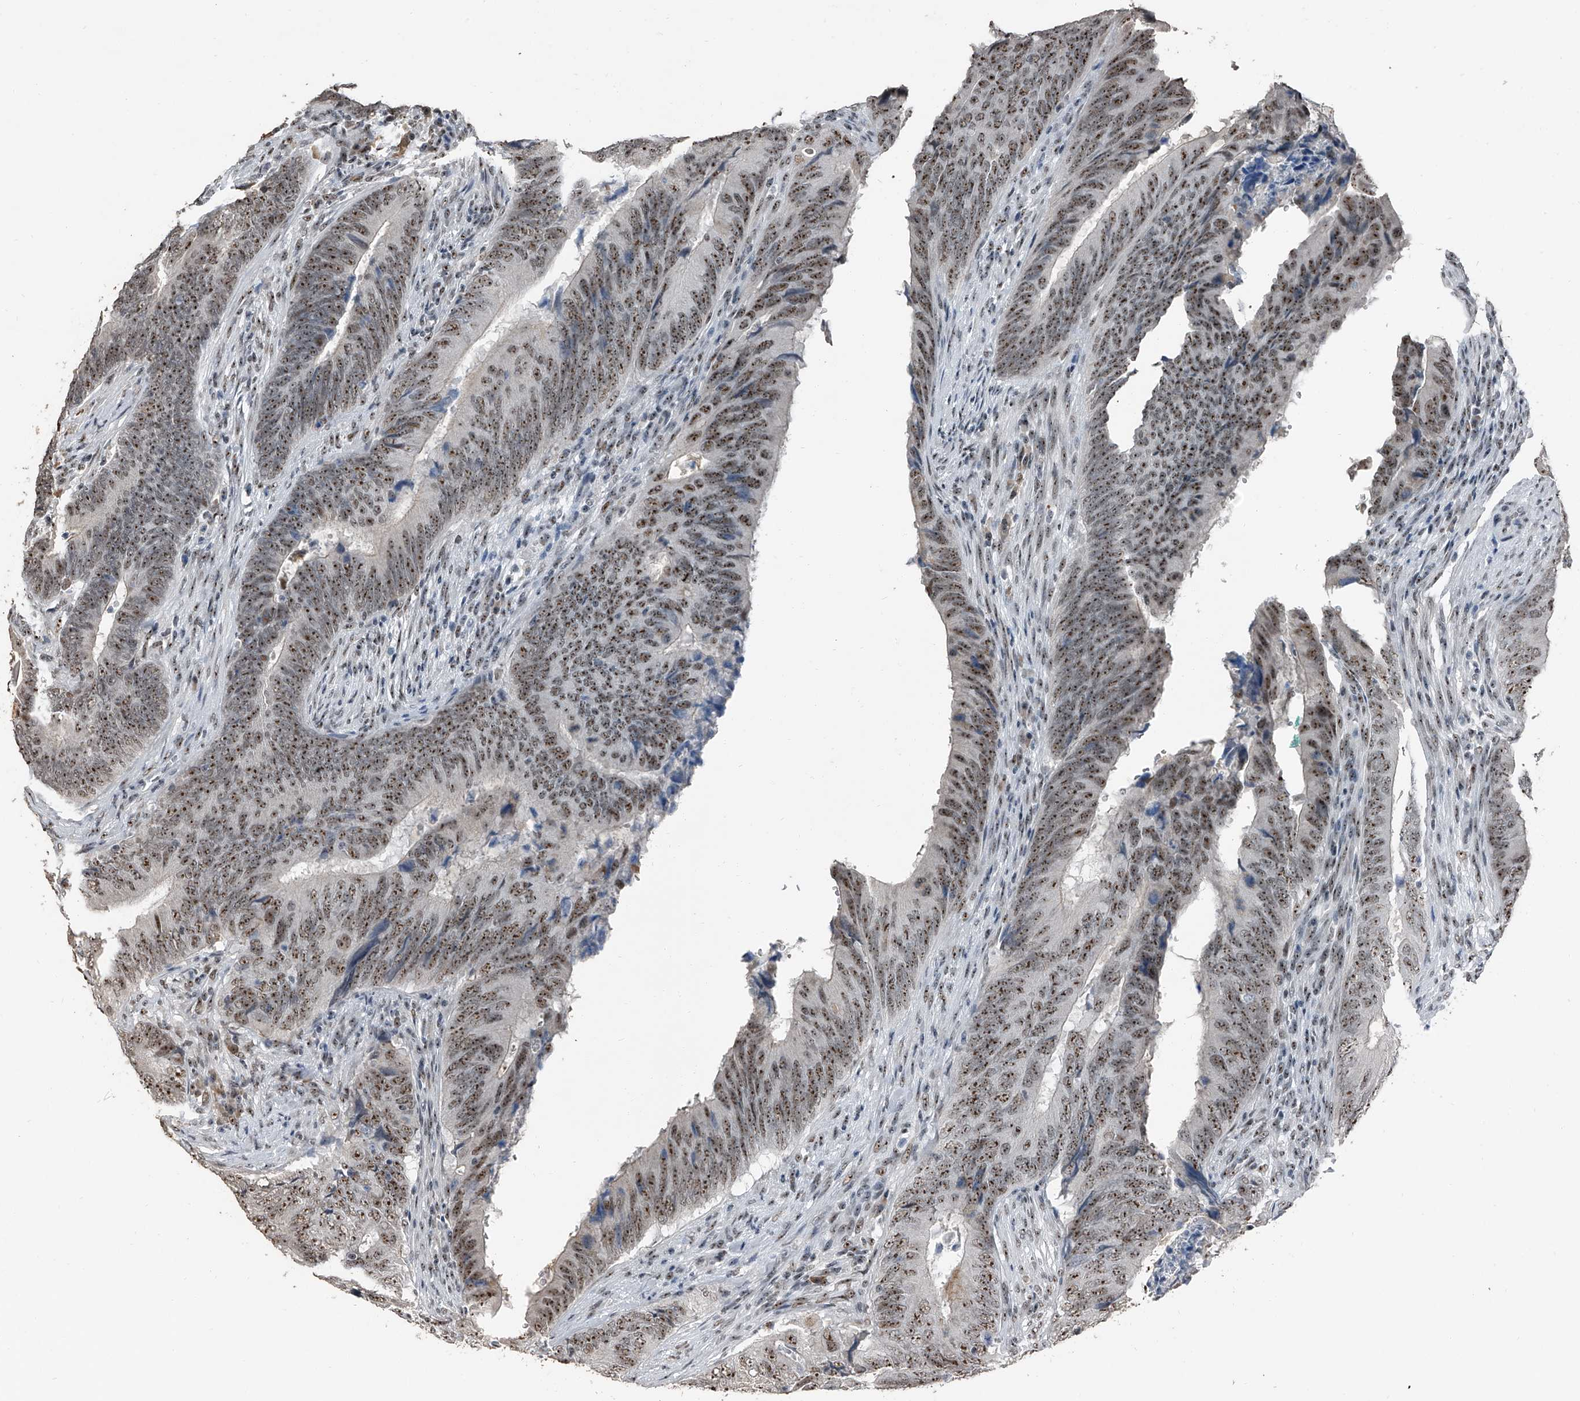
{"staining": {"intensity": "moderate", "quantity": ">75%", "location": "nuclear"}, "tissue": "colorectal cancer", "cell_type": "Tumor cells", "image_type": "cancer", "snomed": [{"axis": "morphology", "description": "Normal tissue, NOS"}, {"axis": "morphology", "description": "Adenocarcinoma, NOS"}, {"axis": "topography", "description": "Colon"}], "caption": "Immunohistochemical staining of colorectal adenocarcinoma demonstrates medium levels of moderate nuclear protein expression in about >75% of tumor cells. (DAB IHC, brown staining for protein, blue staining for nuclei).", "gene": "TCOF1", "patient": {"sex": "male", "age": 56}}